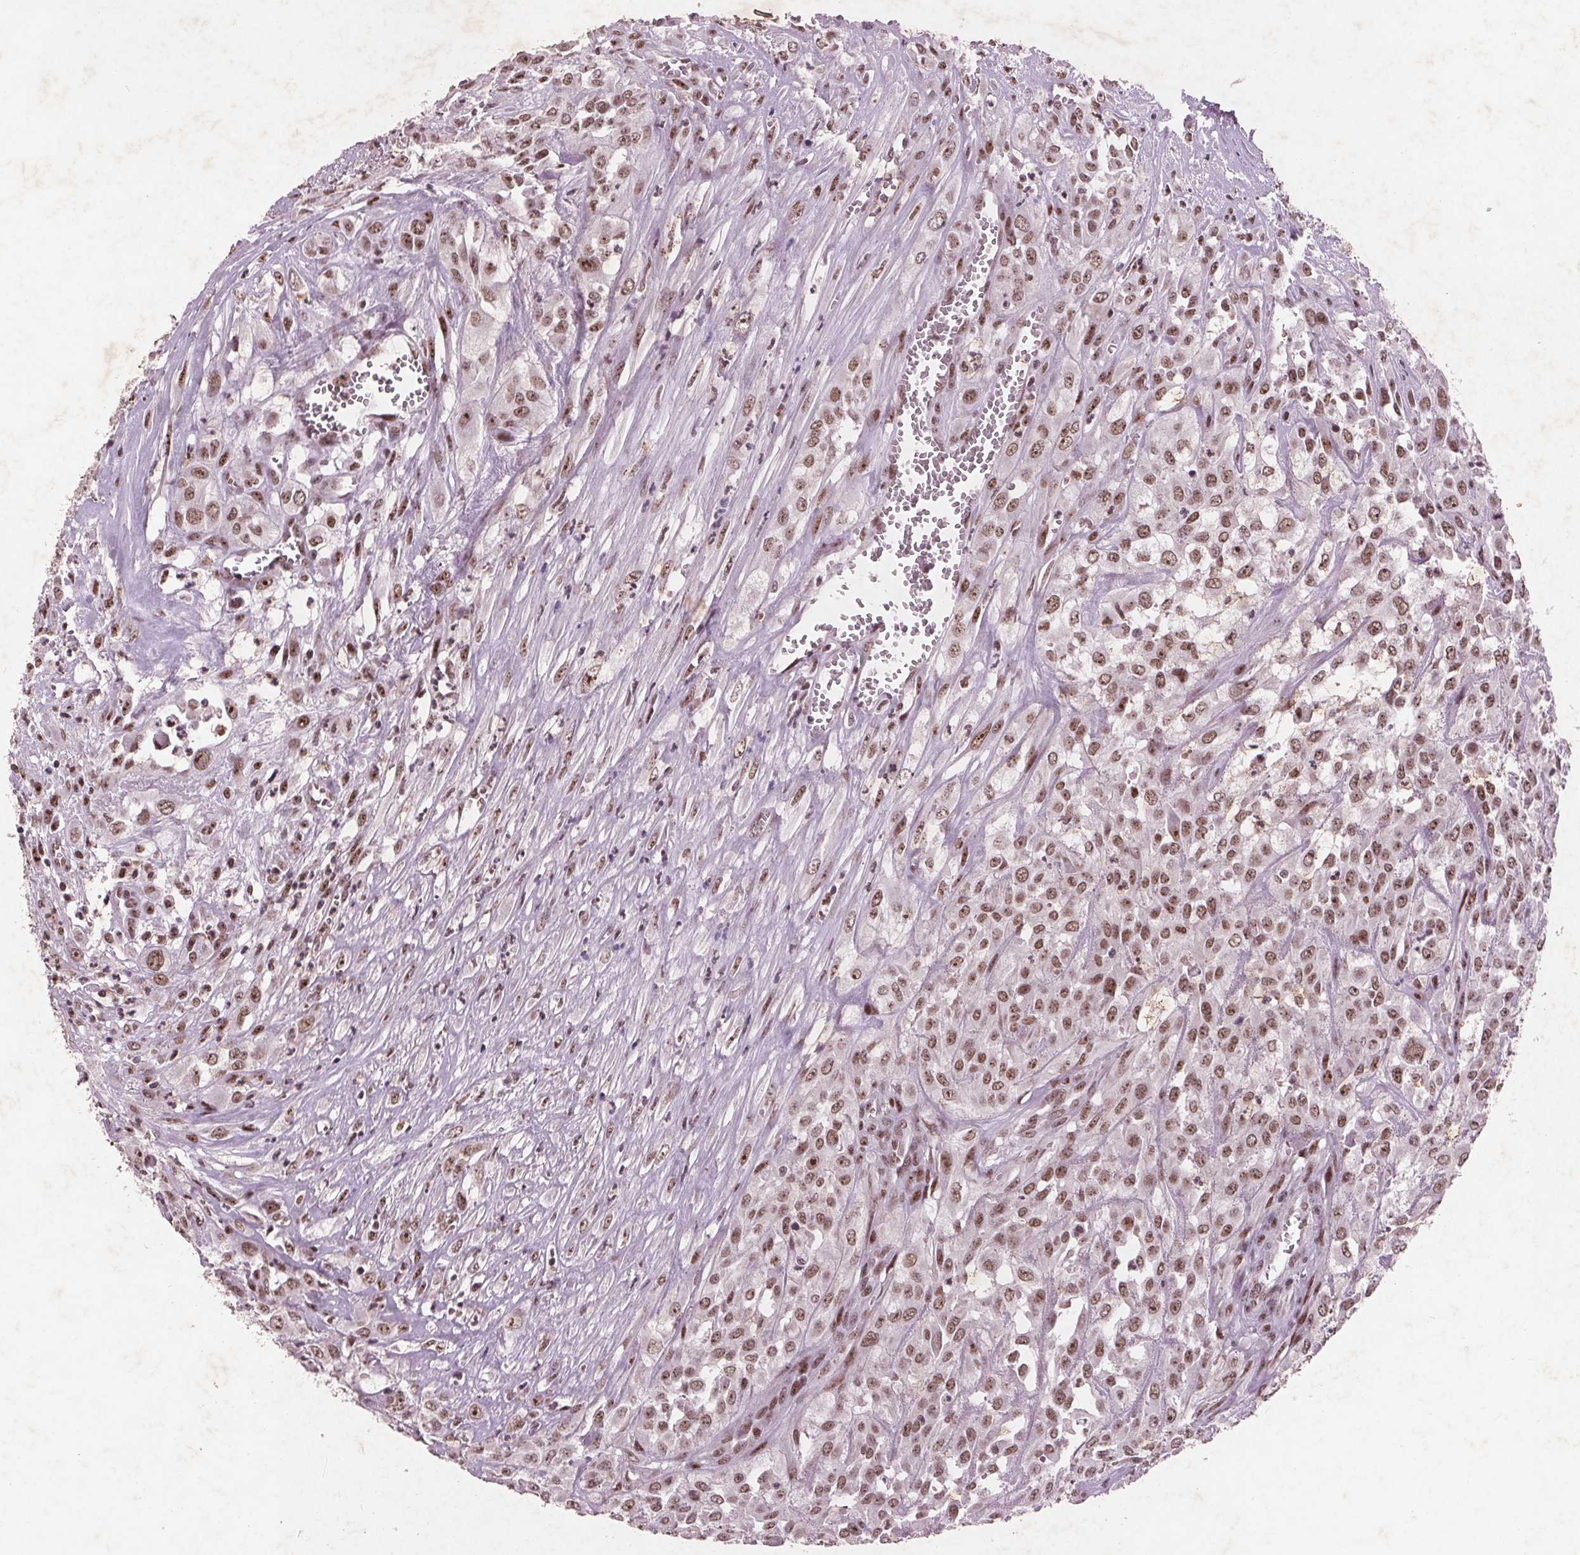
{"staining": {"intensity": "moderate", "quantity": ">75%", "location": "nuclear"}, "tissue": "urothelial cancer", "cell_type": "Tumor cells", "image_type": "cancer", "snomed": [{"axis": "morphology", "description": "Urothelial carcinoma, High grade"}, {"axis": "topography", "description": "Urinary bladder"}], "caption": "Moderate nuclear expression is identified in approximately >75% of tumor cells in high-grade urothelial carcinoma. (DAB (3,3'-diaminobenzidine) = brown stain, brightfield microscopy at high magnification).", "gene": "RPS6KA2", "patient": {"sex": "male", "age": 67}}